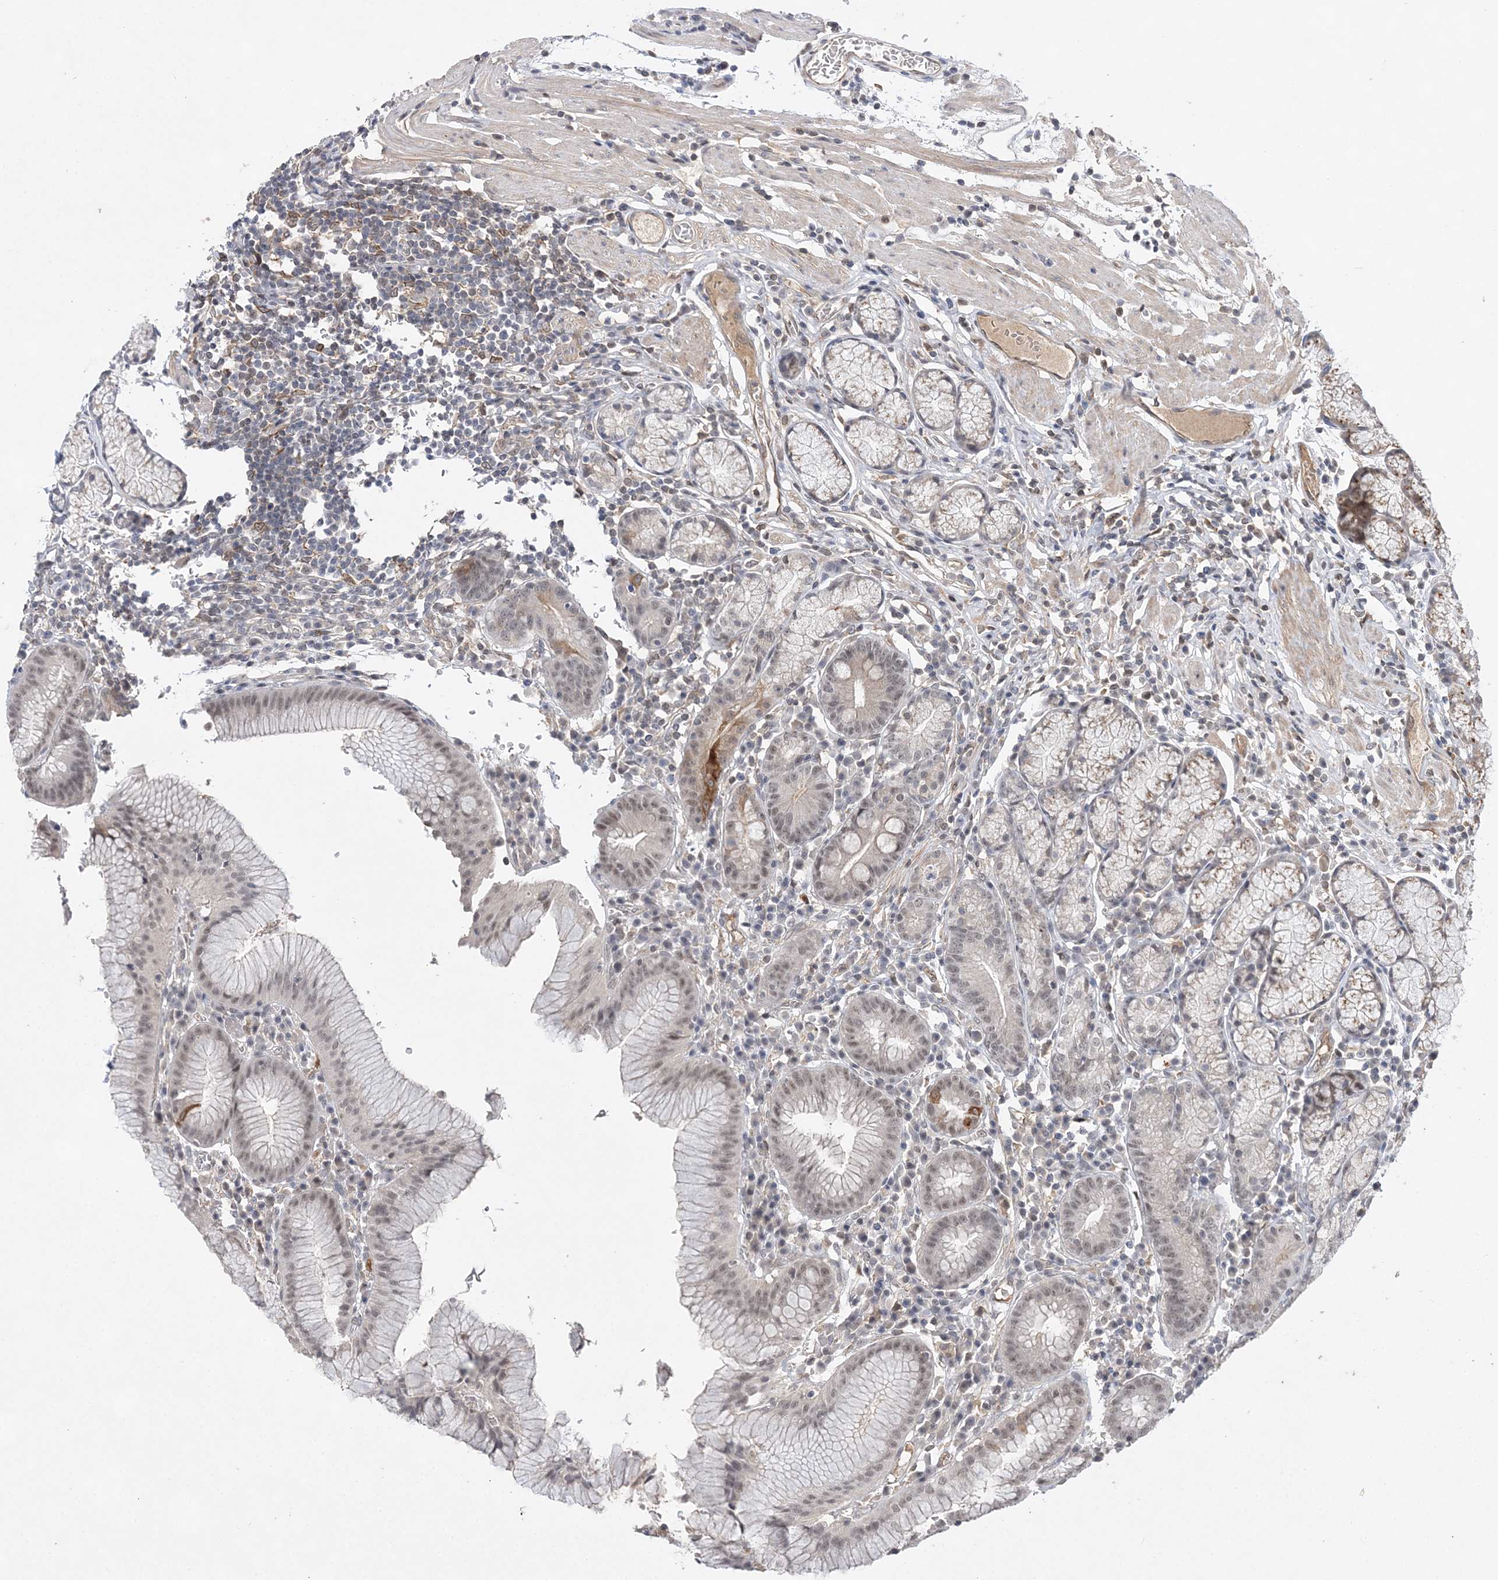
{"staining": {"intensity": "weak", "quantity": "25%-75%", "location": "nuclear"}, "tissue": "stomach", "cell_type": "Glandular cells", "image_type": "normal", "snomed": [{"axis": "morphology", "description": "Normal tissue, NOS"}, {"axis": "topography", "description": "Stomach"}], "caption": "Immunohistochemistry of unremarkable stomach shows low levels of weak nuclear staining in approximately 25%-75% of glandular cells. The protein of interest is shown in brown color, while the nuclei are stained blue.", "gene": "TMEM132B", "patient": {"sex": "male", "age": 55}}